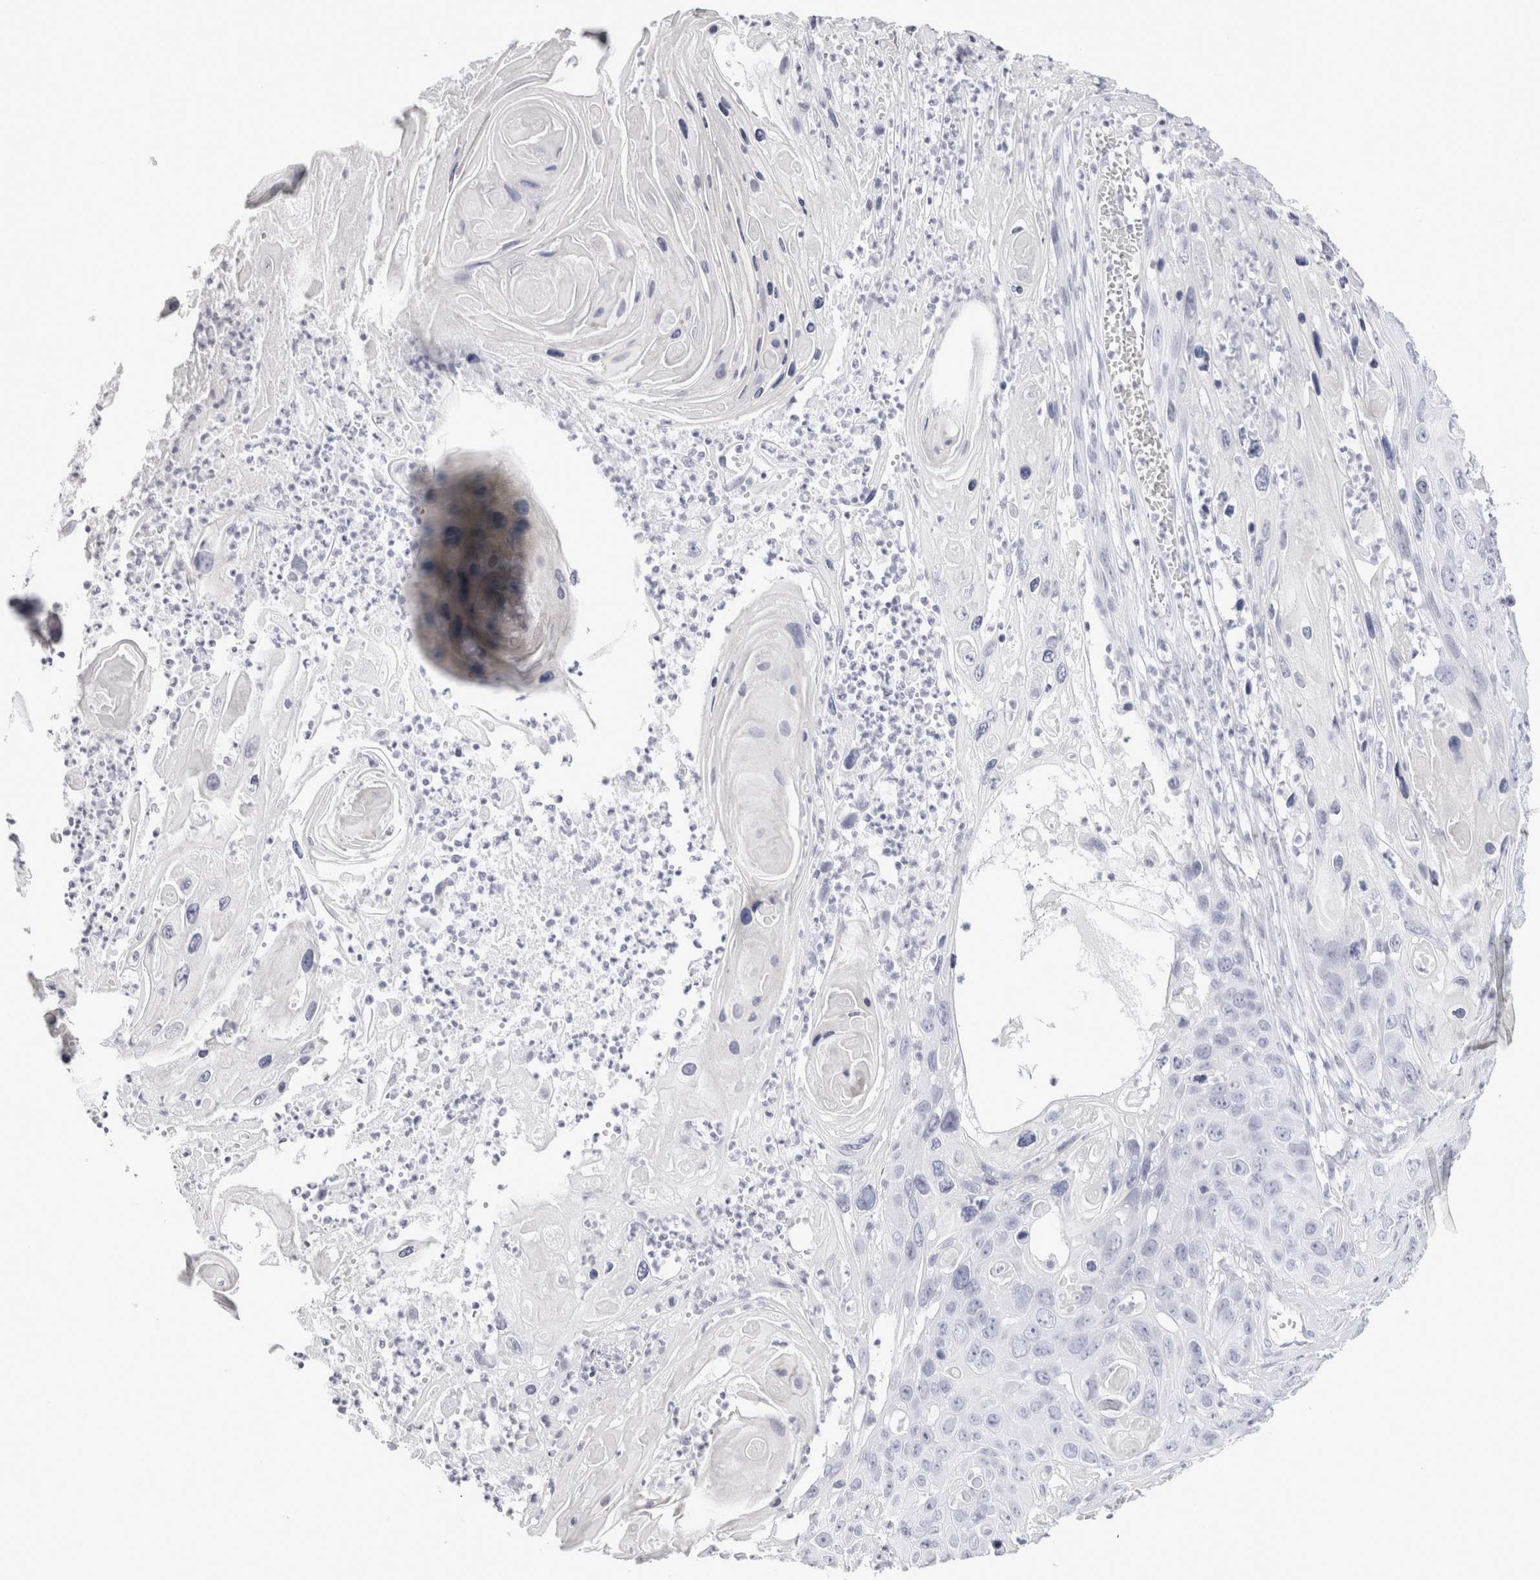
{"staining": {"intensity": "negative", "quantity": "none", "location": "none"}, "tissue": "skin cancer", "cell_type": "Tumor cells", "image_type": "cancer", "snomed": [{"axis": "morphology", "description": "Squamous cell carcinoma, NOS"}, {"axis": "topography", "description": "Skin"}], "caption": "Immunohistochemical staining of skin squamous cell carcinoma shows no significant expression in tumor cells. (DAB immunohistochemistry visualized using brightfield microscopy, high magnification).", "gene": "GARIN1A", "patient": {"sex": "male", "age": 55}}